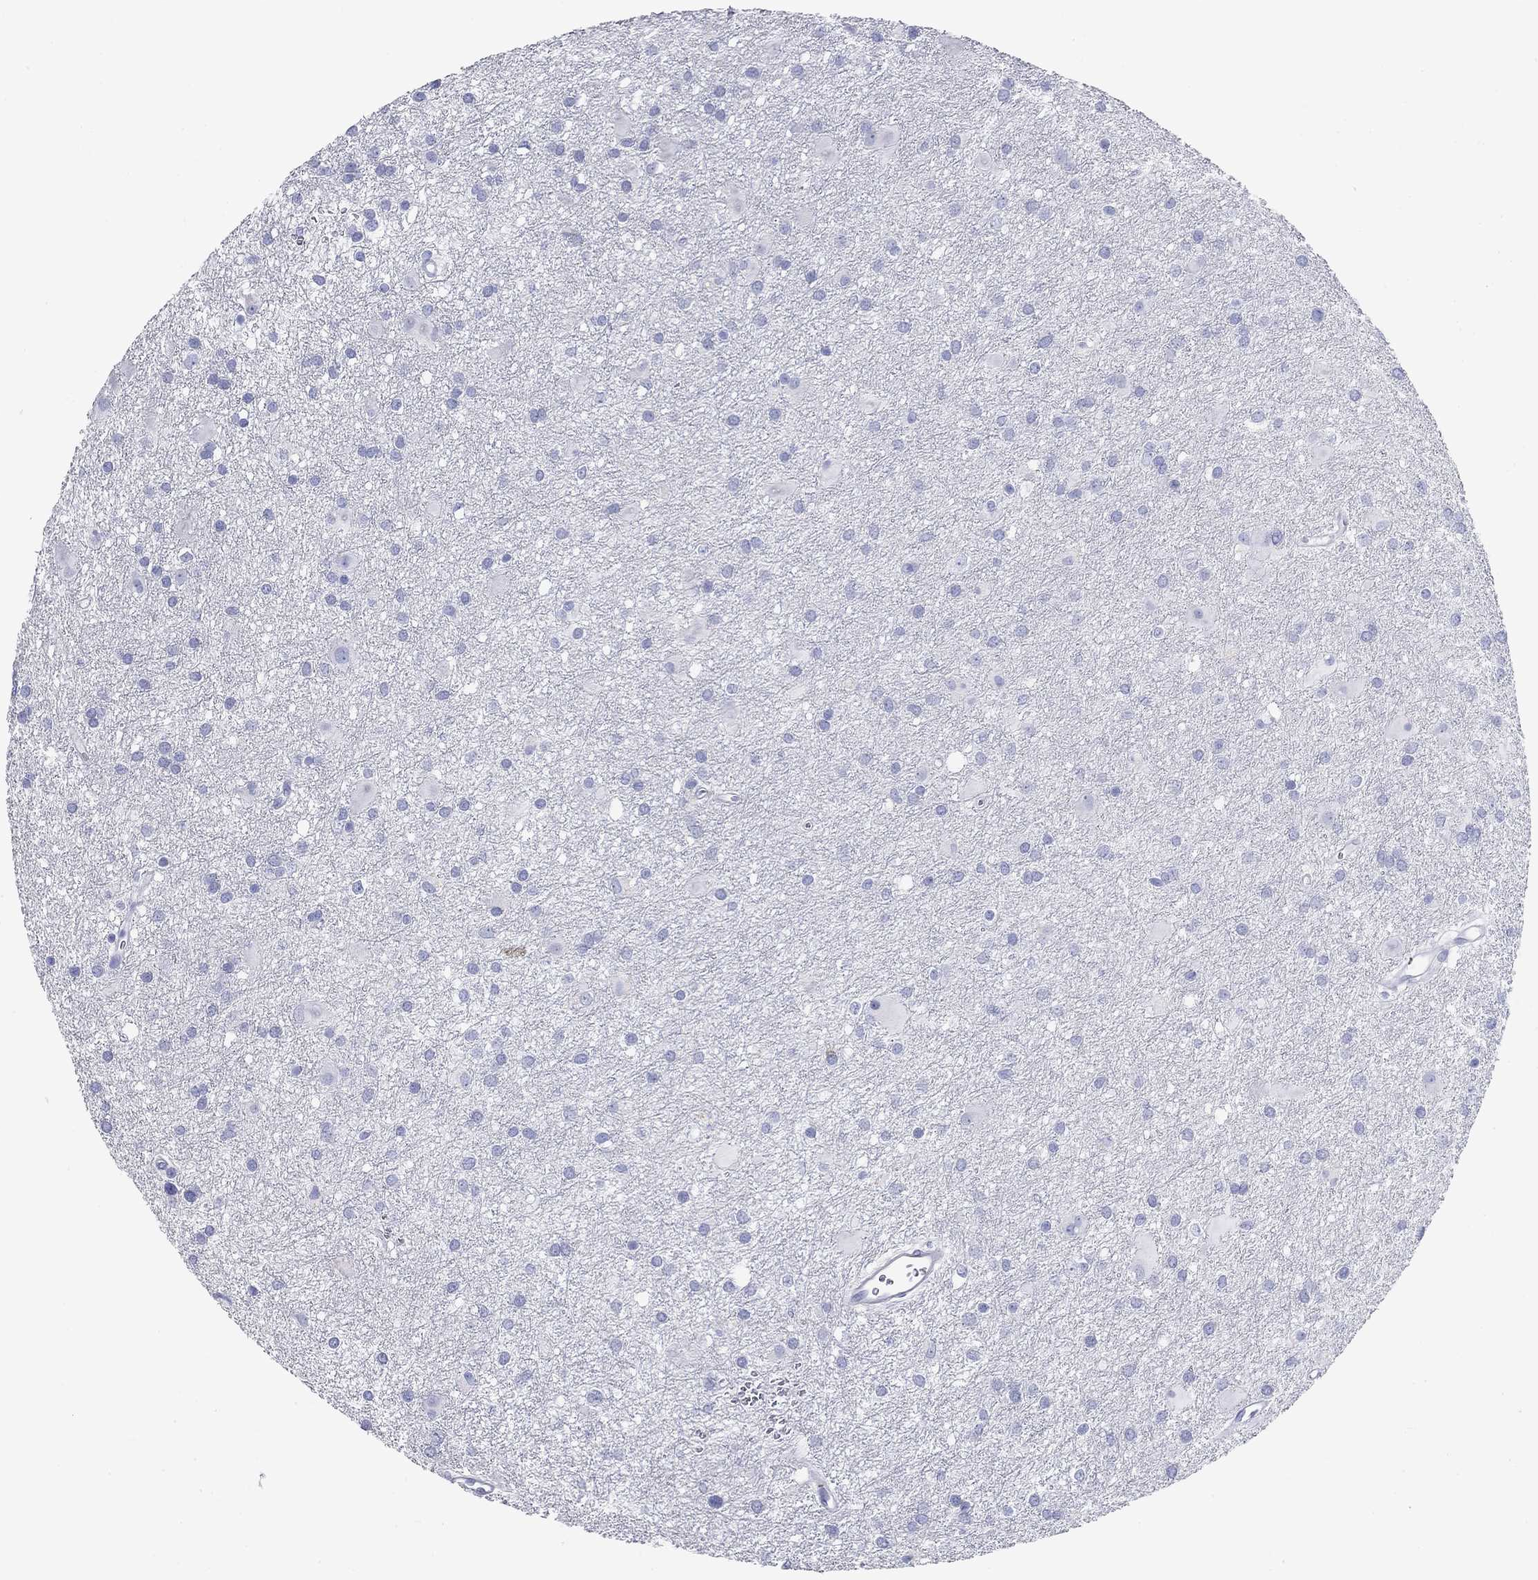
{"staining": {"intensity": "negative", "quantity": "none", "location": "none"}, "tissue": "glioma", "cell_type": "Tumor cells", "image_type": "cancer", "snomed": [{"axis": "morphology", "description": "Glioma, malignant, Low grade"}, {"axis": "topography", "description": "Brain"}], "caption": "Micrograph shows no protein expression in tumor cells of low-grade glioma (malignant) tissue.", "gene": "CD40LG", "patient": {"sex": "male", "age": 58}}